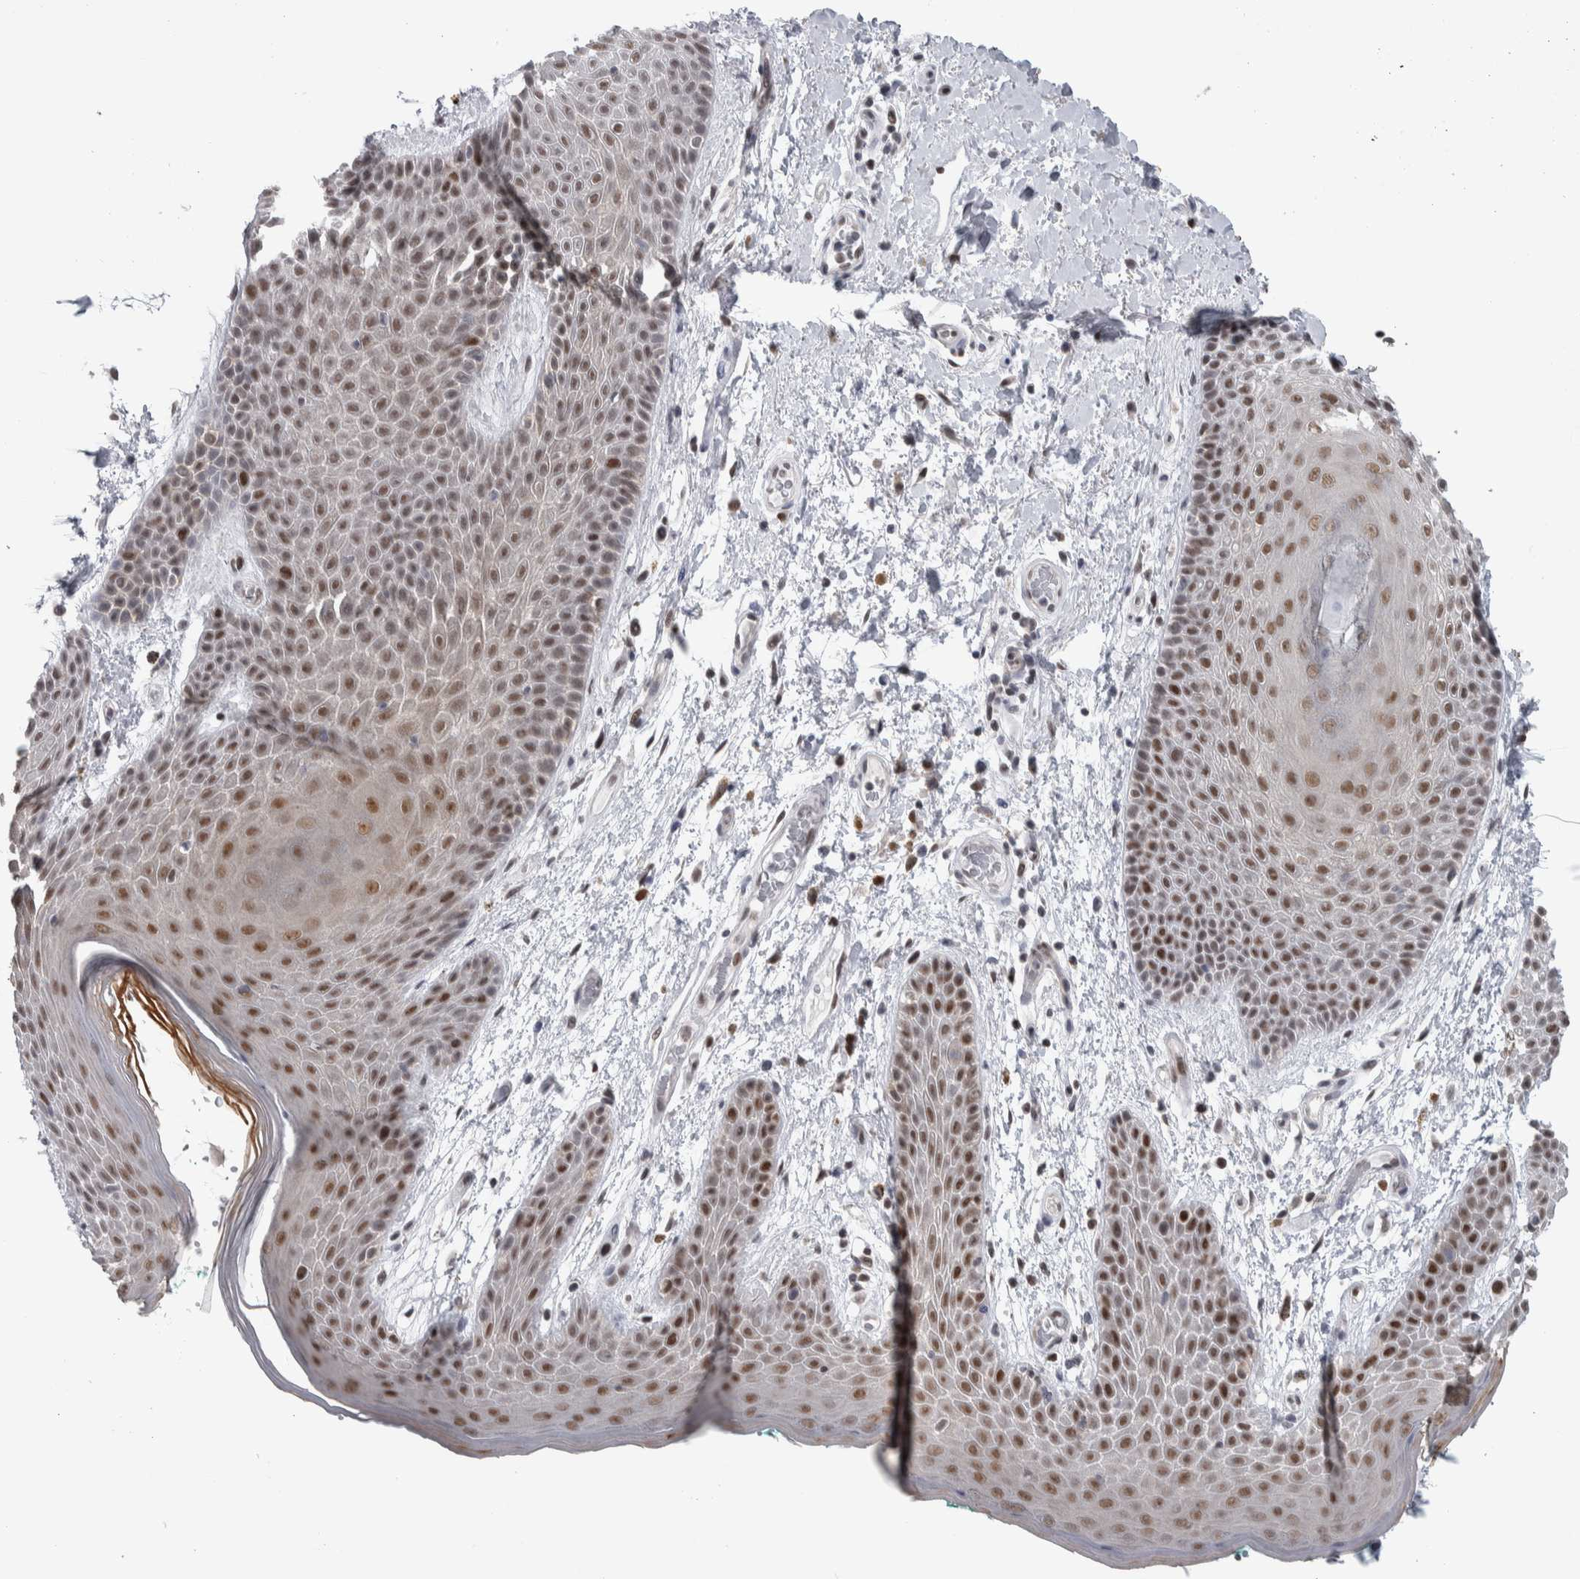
{"staining": {"intensity": "moderate", "quantity": "25%-75%", "location": "nuclear"}, "tissue": "skin", "cell_type": "Epidermal cells", "image_type": "normal", "snomed": [{"axis": "morphology", "description": "Normal tissue, NOS"}, {"axis": "topography", "description": "Anal"}], "caption": "Immunohistochemical staining of unremarkable human skin shows 25%-75% levels of moderate nuclear protein positivity in approximately 25%-75% of epidermal cells. (brown staining indicates protein expression, while blue staining denotes nuclei).", "gene": "HEXIM2", "patient": {"sex": "male", "age": 74}}